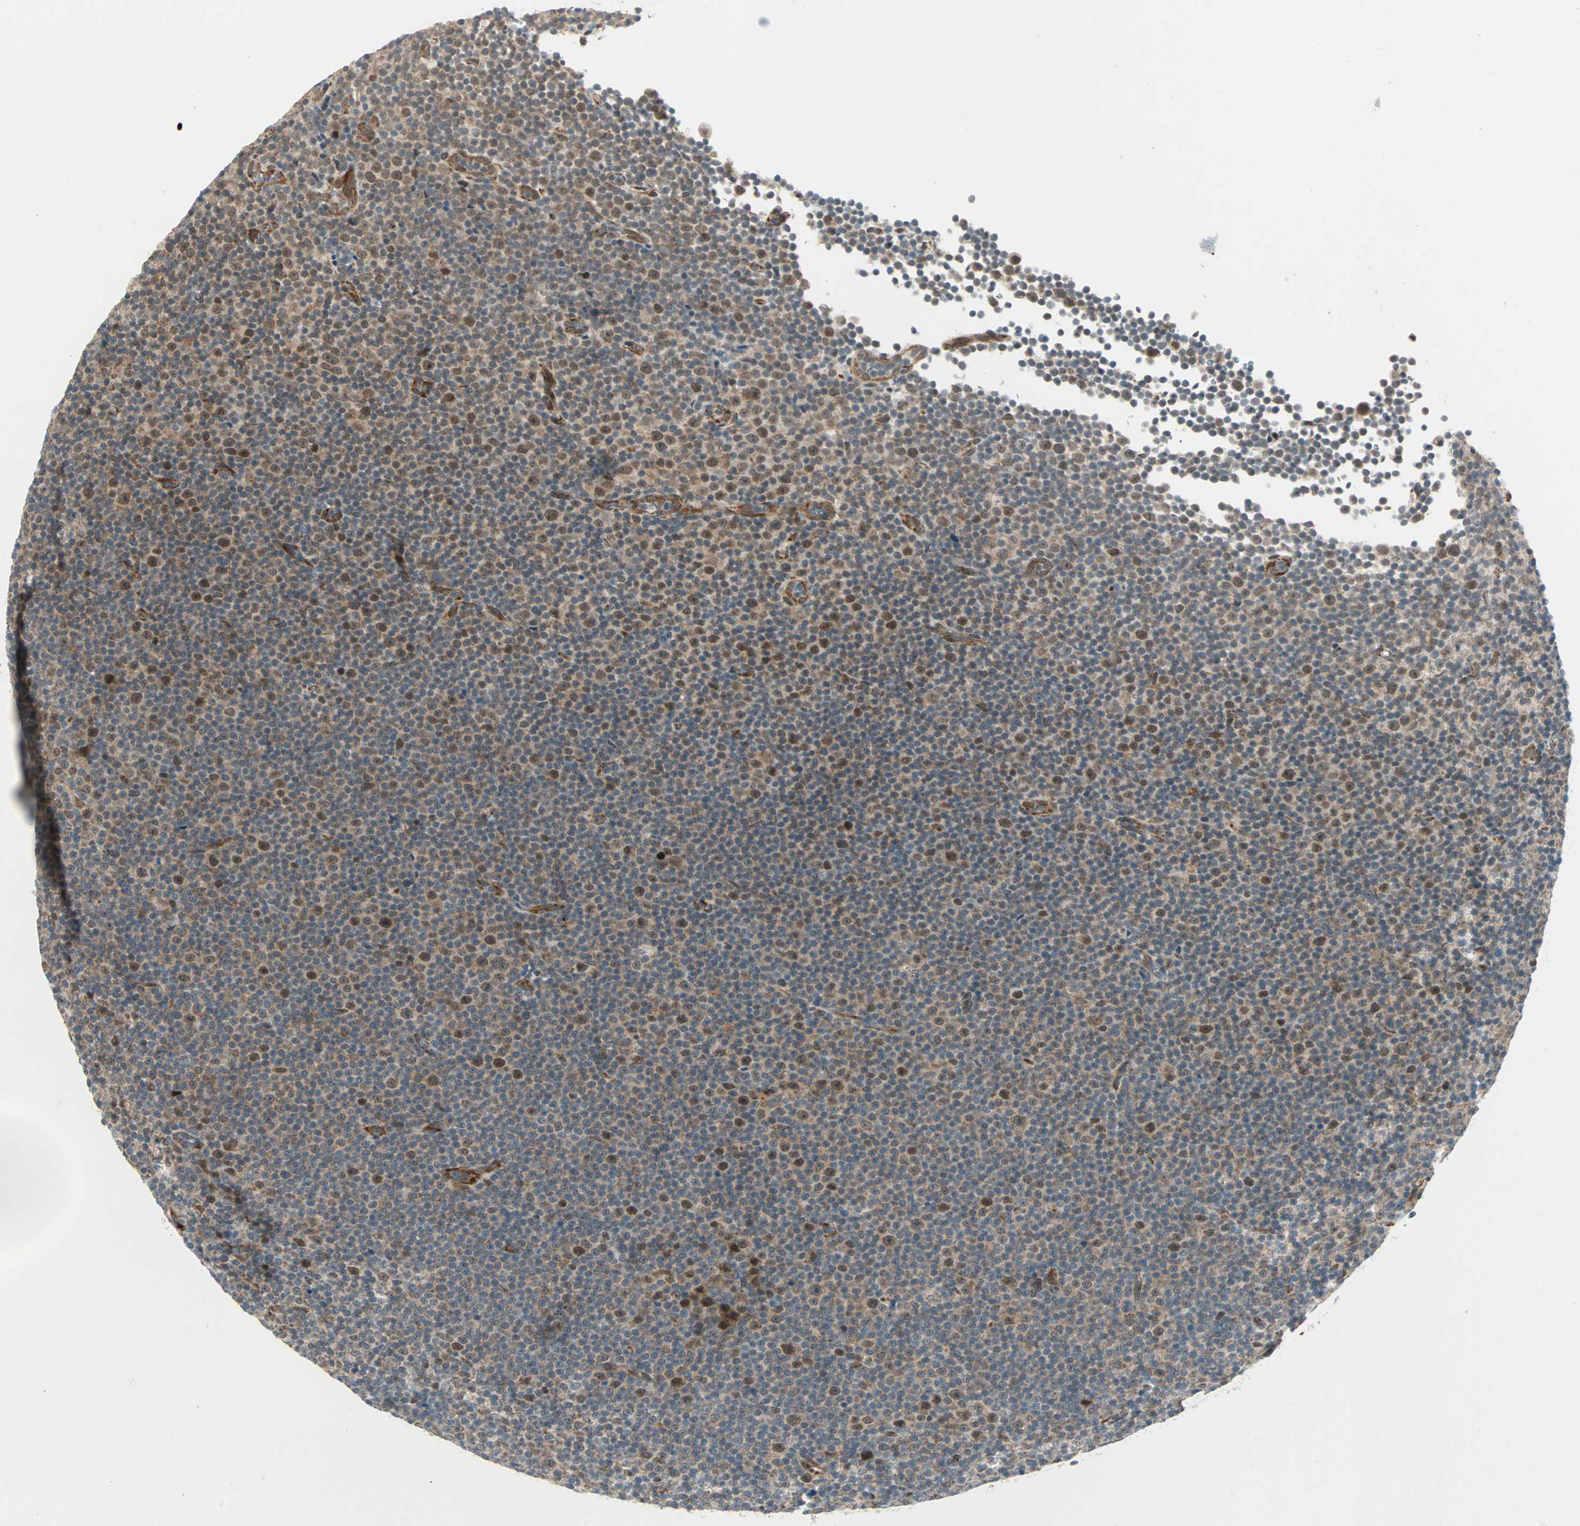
{"staining": {"intensity": "moderate", "quantity": ">75%", "location": "cytoplasmic/membranous,nuclear"}, "tissue": "lymphoma", "cell_type": "Tumor cells", "image_type": "cancer", "snomed": [{"axis": "morphology", "description": "Malignant lymphoma, non-Hodgkin's type, Low grade"}, {"axis": "topography", "description": "Lymph node"}], "caption": "Brown immunohistochemical staining in lymphoma exhibits moderate cytoplasmic/membranous and nuclear staining in approximately >75% of tumor cells.", "gene": "ZNF37A", "patient": {"sex": "female", "age": 67}}